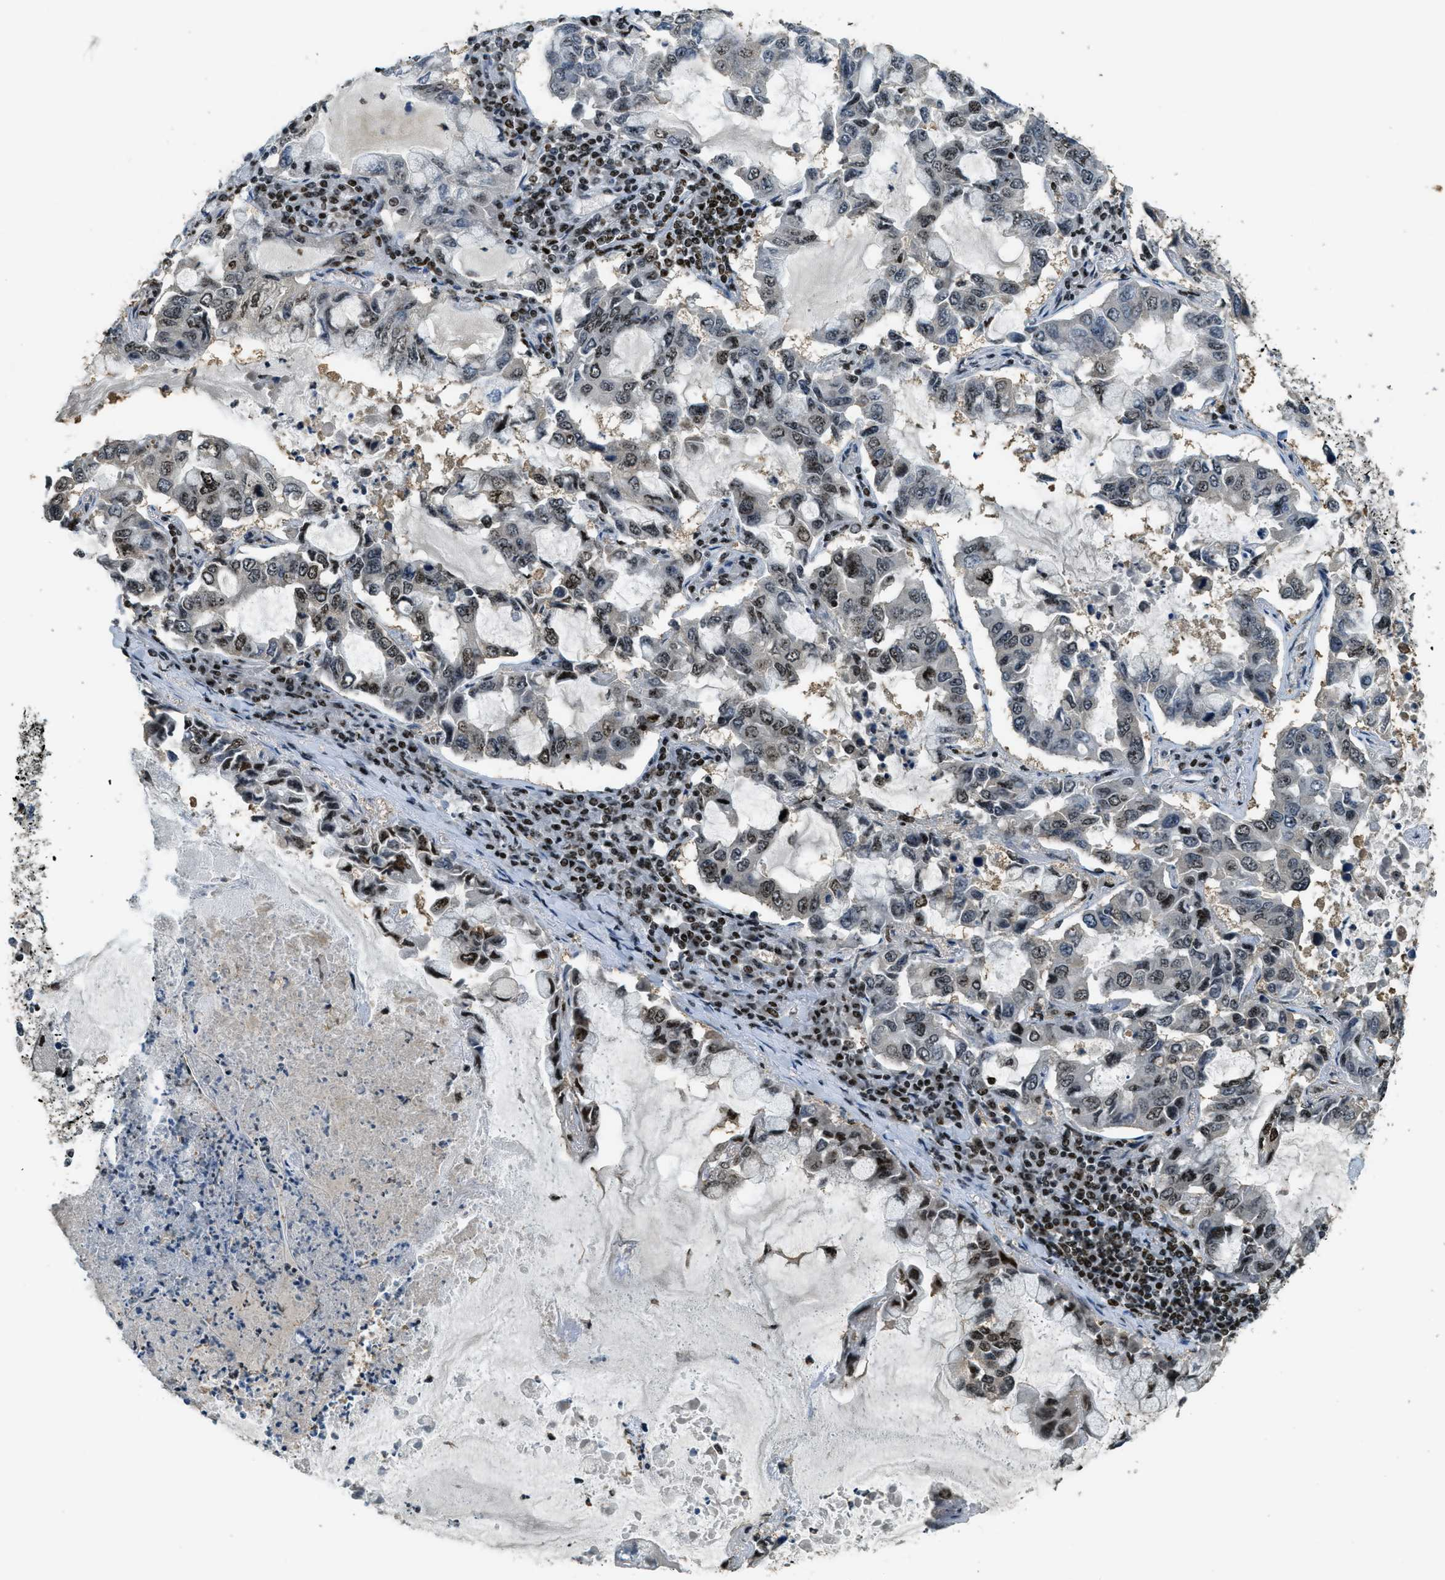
{"staining": {"intensity": "moderate", "quantity": "25%-75%", "location": "nuclear"}, "tissue": "lung cancer", "cell_type": "Tumor cells", "image_type": "cancer", "snomed": [{"axis": "morphology", "description": "Adenocarcinoma, NOS"}, {"axis": "topography", "description": "Lung"}], "caption": "Moderate nuclear protein staining is identified in about 25%-75% of tumor cells in adenocarcinoma (lung).", "gene": "SP100", "patient": {"sex": "male", "age": 64}}